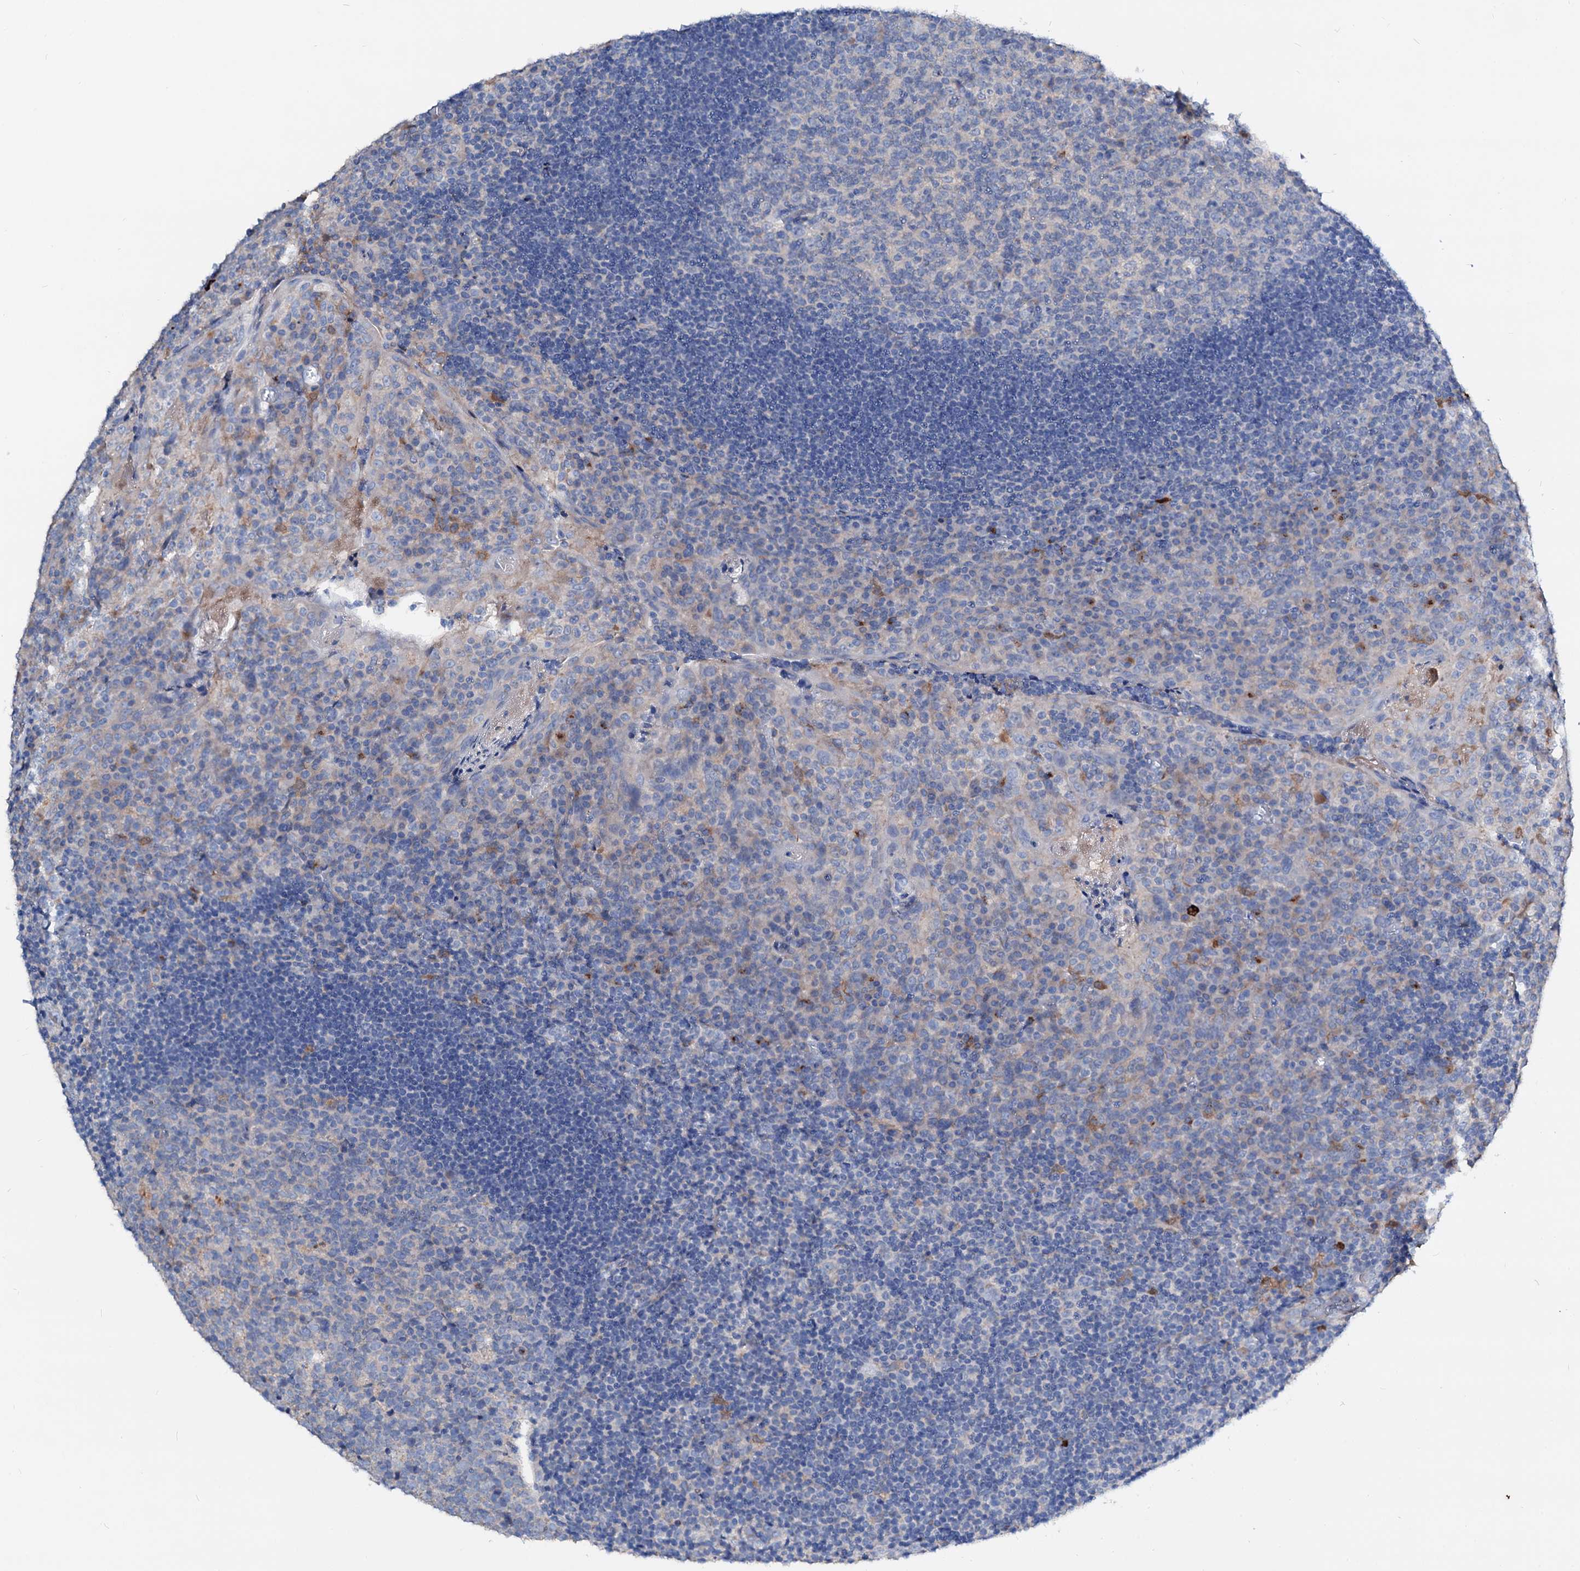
{"staining": {"intensity": "negative", "quantity": "none", "location": "none"}, "tissue": "tonsil", "cell_type": "Germinal center cells", "image_type": "normal", "snomed": [{"axis": "morphology", "description": "Normal tissue, NOS"}, {"axis": "topography", "description": "Tonsil"}], "caption": "Histopathology image shows no protein staining in germinal center cells of normal tonsil.", "gene": "ACY3", "patient": {"sex": "male", "age": 17}}